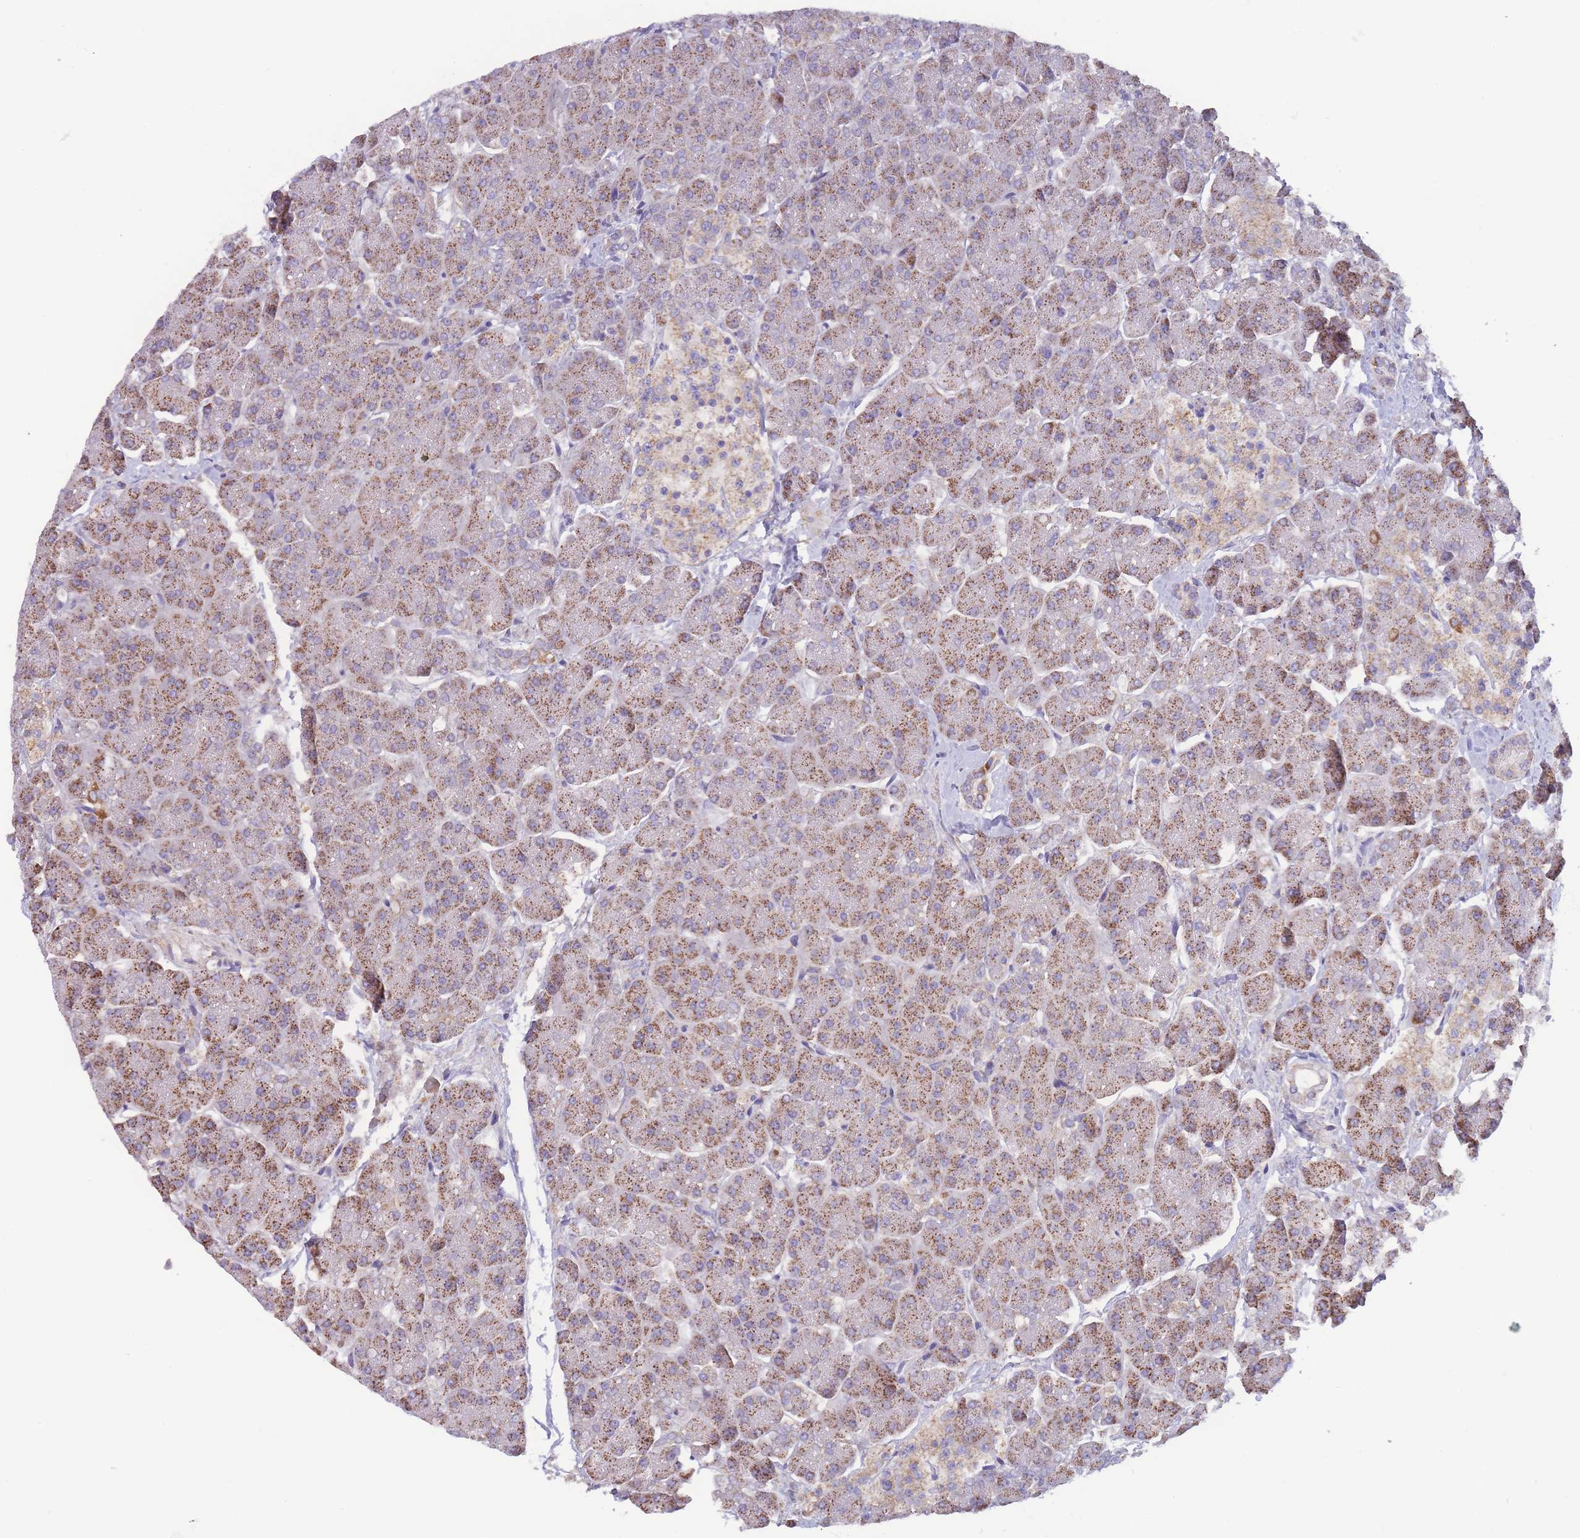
{"staining": {"intensity": "moderate", "quantity": "25%-75%", "location": "cytoplasmic/membranous"}, "tissue": "pancreas", "cell_type": "Exocrine glandular cells", "image_type": "normal", "snomed": [{"axis": "morphology", "description": "Normal tissue, NOS"}, {"axis": "topography", "description": "Pancreas"}, {"axis": "topography", "description": "Peripheral nerve tissue"}], "caption": "High-magnification brightfield microscopy of benign pancreas stained with DAB (brown) and counterstained with hematoxylin (blue). exocrine glandular cells exhibit moderate cytoplasmic/membranous expression is present in about25%-75% of cells.", "gene": "SLC25A42", "patient": {"sex": "male", "age": 54}}